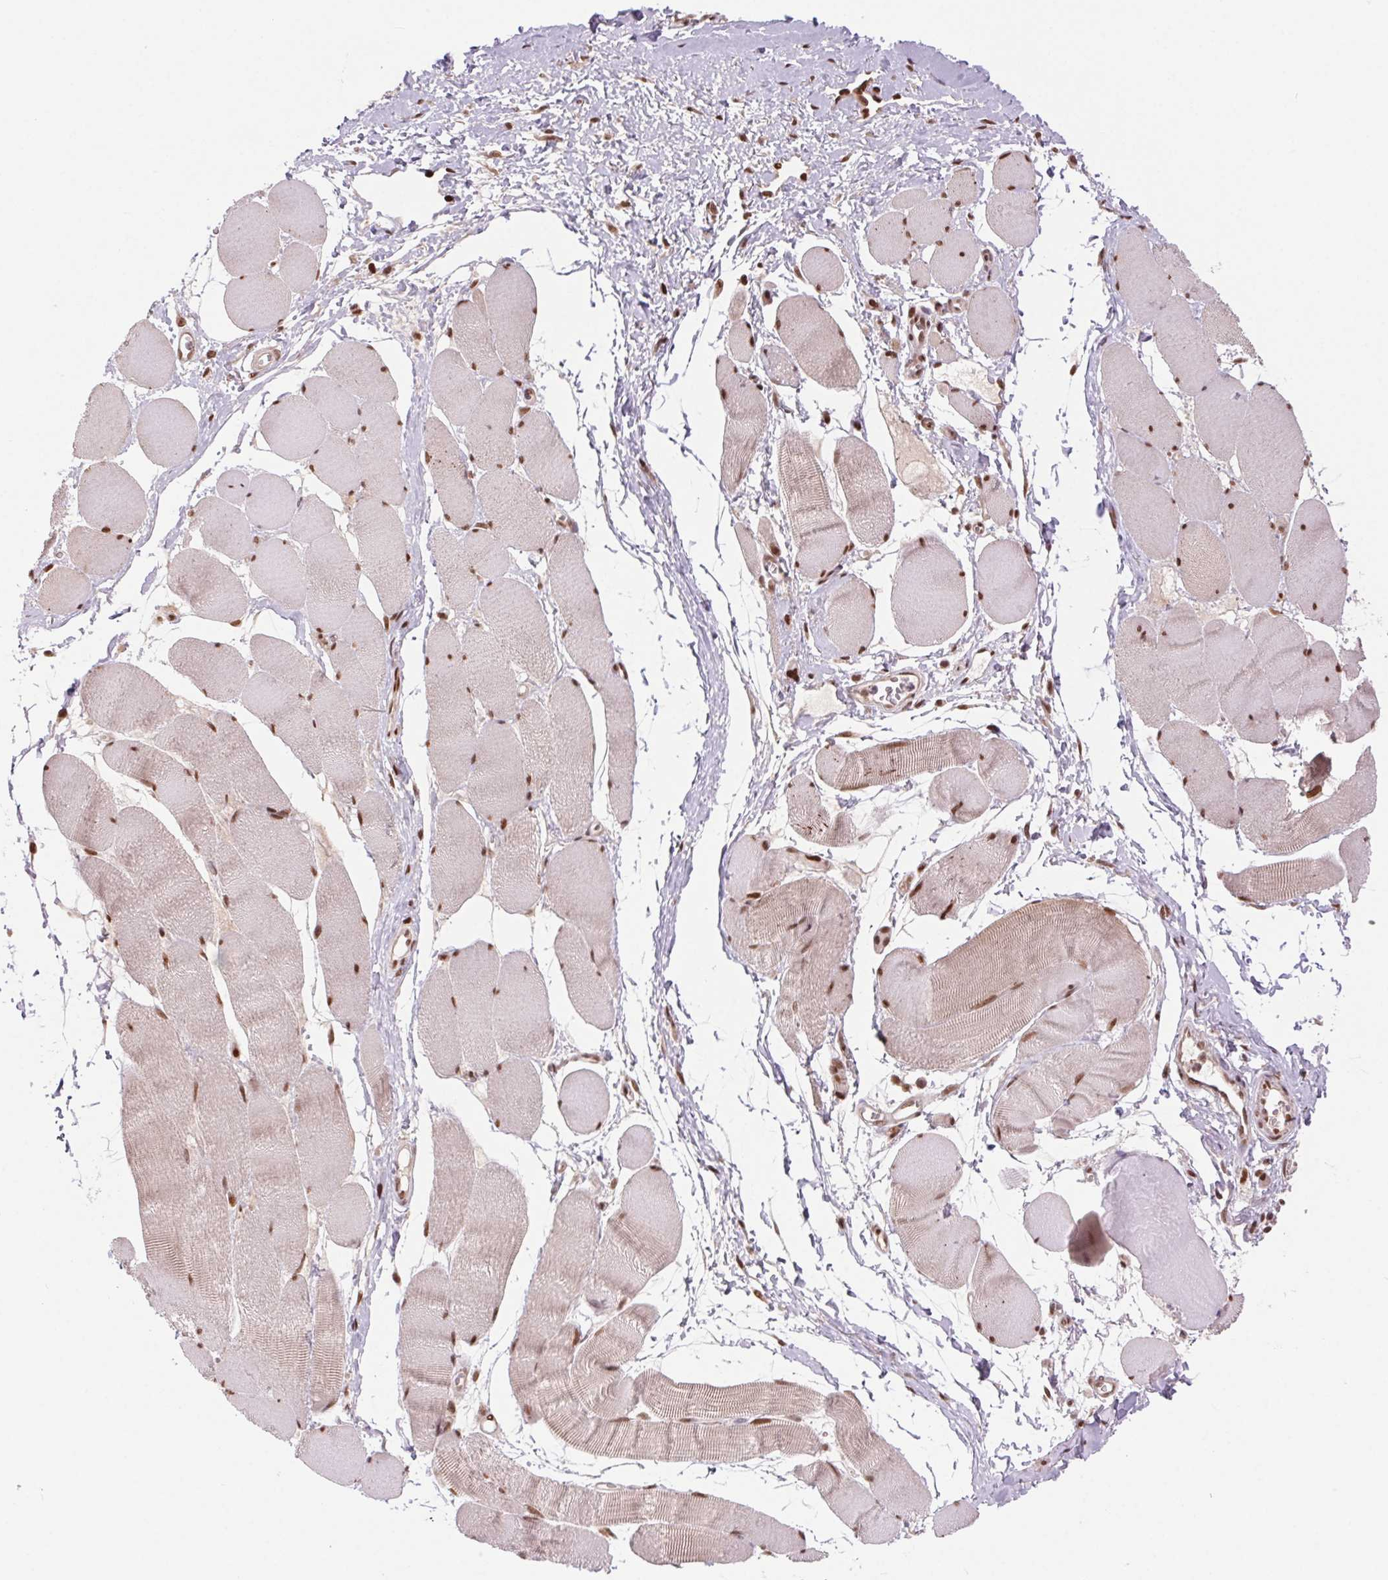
{"staining": {"intensity": "moderate", "quantity": ">75%", "location": "nuclear"}, "tissue": "skeletal muscle", "cell_type": "Myocytes", "image_type": "normal", "snomed": [{"axis": "morphology", "description": "Normal tissue, NOS"}, {"axis": "topography", "description": "Skeletal muscle"}], "caption": "Immunohistochemical staining of benign human skeletal muscle displays moderate nuclear protein positivity in about >75% of myocytes.", "gene": "RAD23A", "patient": {"sex": "female", "age": 75}}